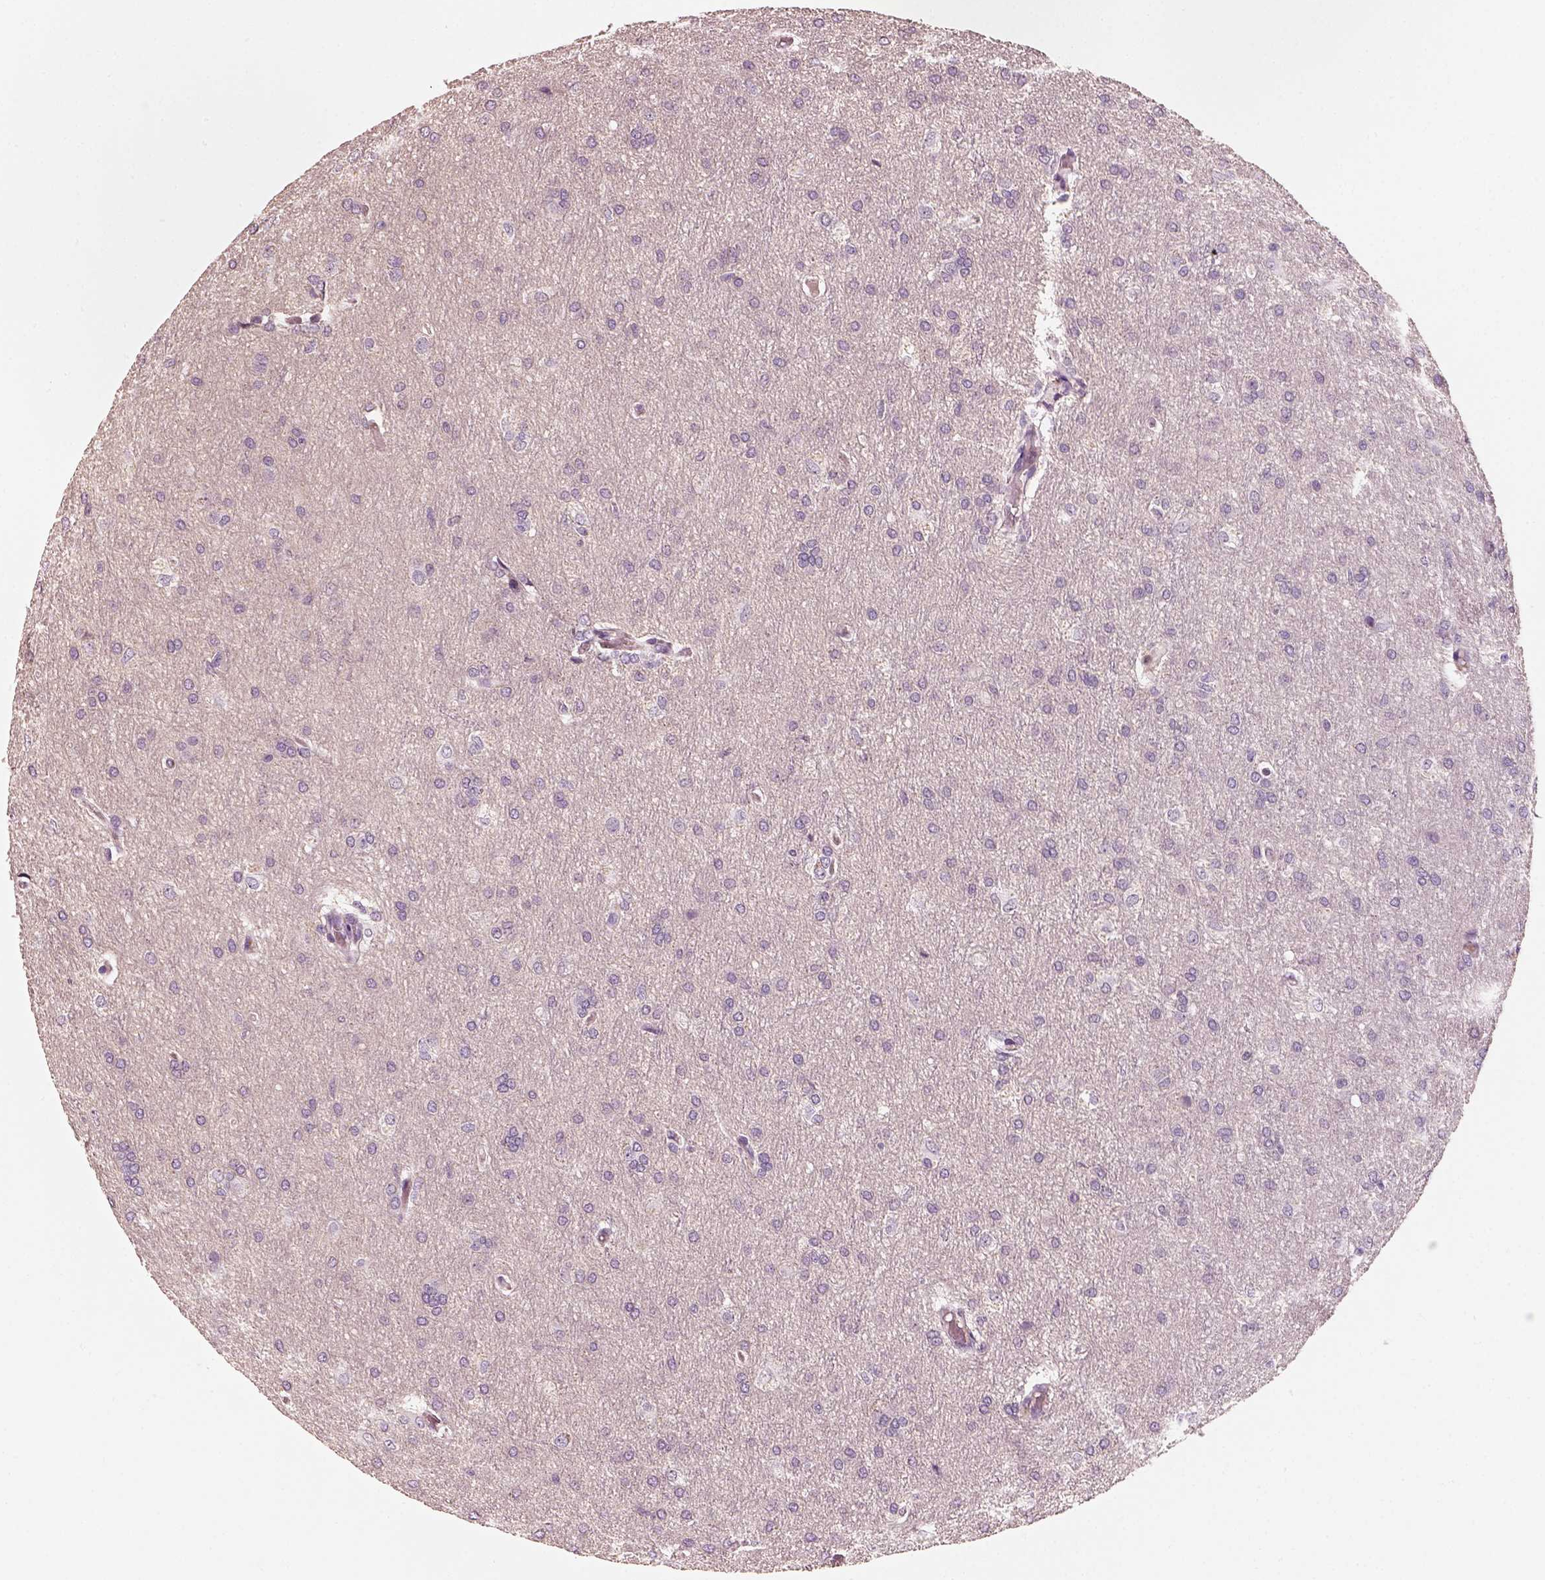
{"staining": {"intensity": "negative", "quantity": "none", "location": "none"}, "tissue": "glioma", "cell_type": "Tumor cells", "image_type": "cancer", "snomed": [{"axis": "morphology", "description": "Glioma, malignant, High grade"}, {"axis": "topography", "description": "Brain"}], "caption": "High-grade glioma (malignant) was stained to show a protein in brown. There is no significant positivity in tumor cells.", "gene": "RS1", "patient": {"sex": "male", "age": 68}}